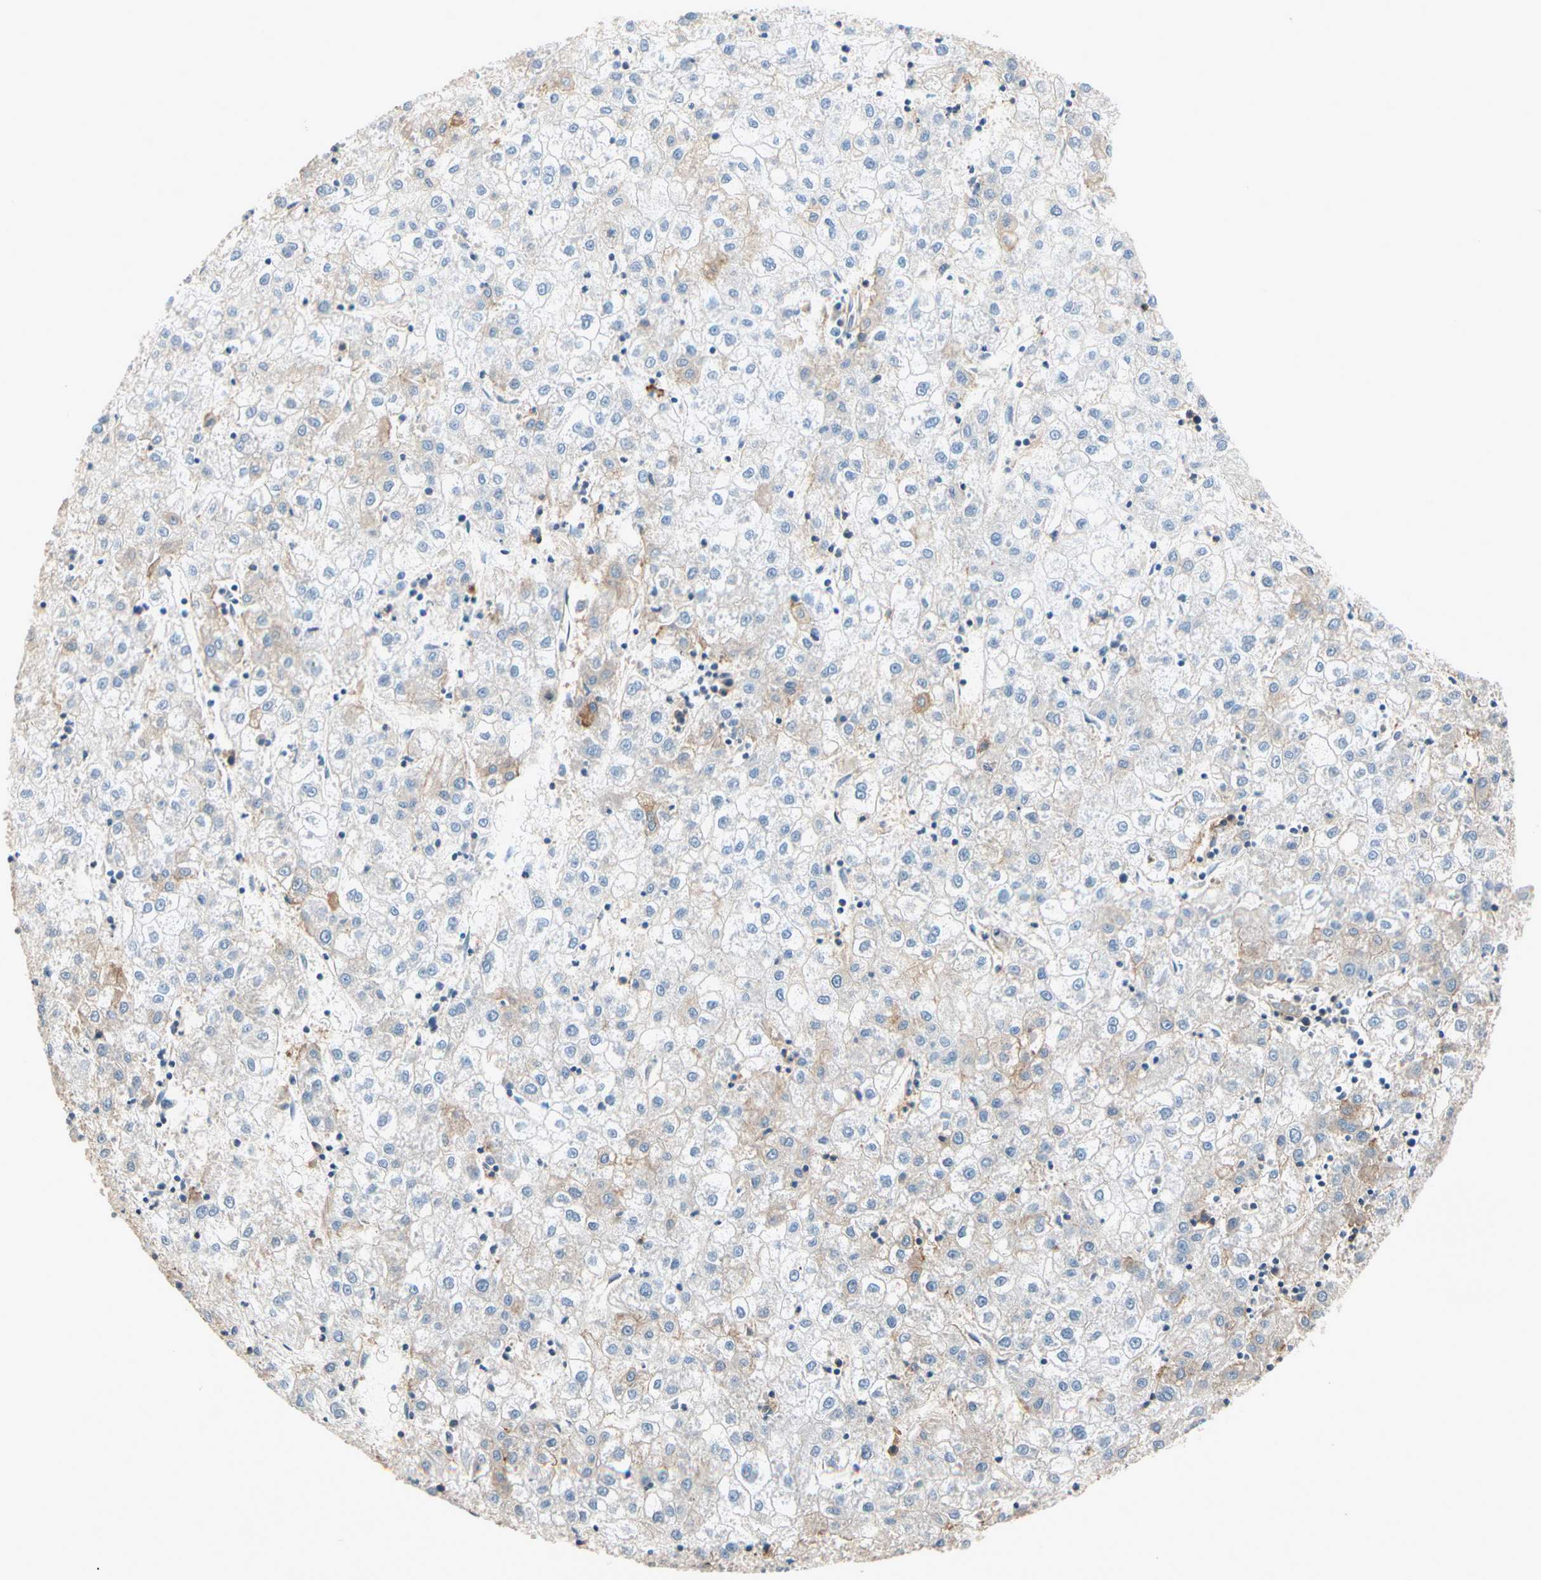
{"staining": {"intensity": "weak", "quantity": "25%-75%", "location": "cytoplasmic/membranous"}, "tissue": "liver cancer", "cell_type": "Tumor cells", "image_type": "cancer", "snomed": [{"axis": "morphology", "description": "Carcinoma, Hepatocellular, NOS"}, {"axis": "topography", "description": "Liver"}], "caption": "Tumor cells reveal low levels of weak cytoplasmic/membranous positivity in approximately 25%-75% of cells in liver cancer (hepatocellular carcinoma).", "gene": "NDFIP2", "patient": {"sex": "male", "age": 72}}